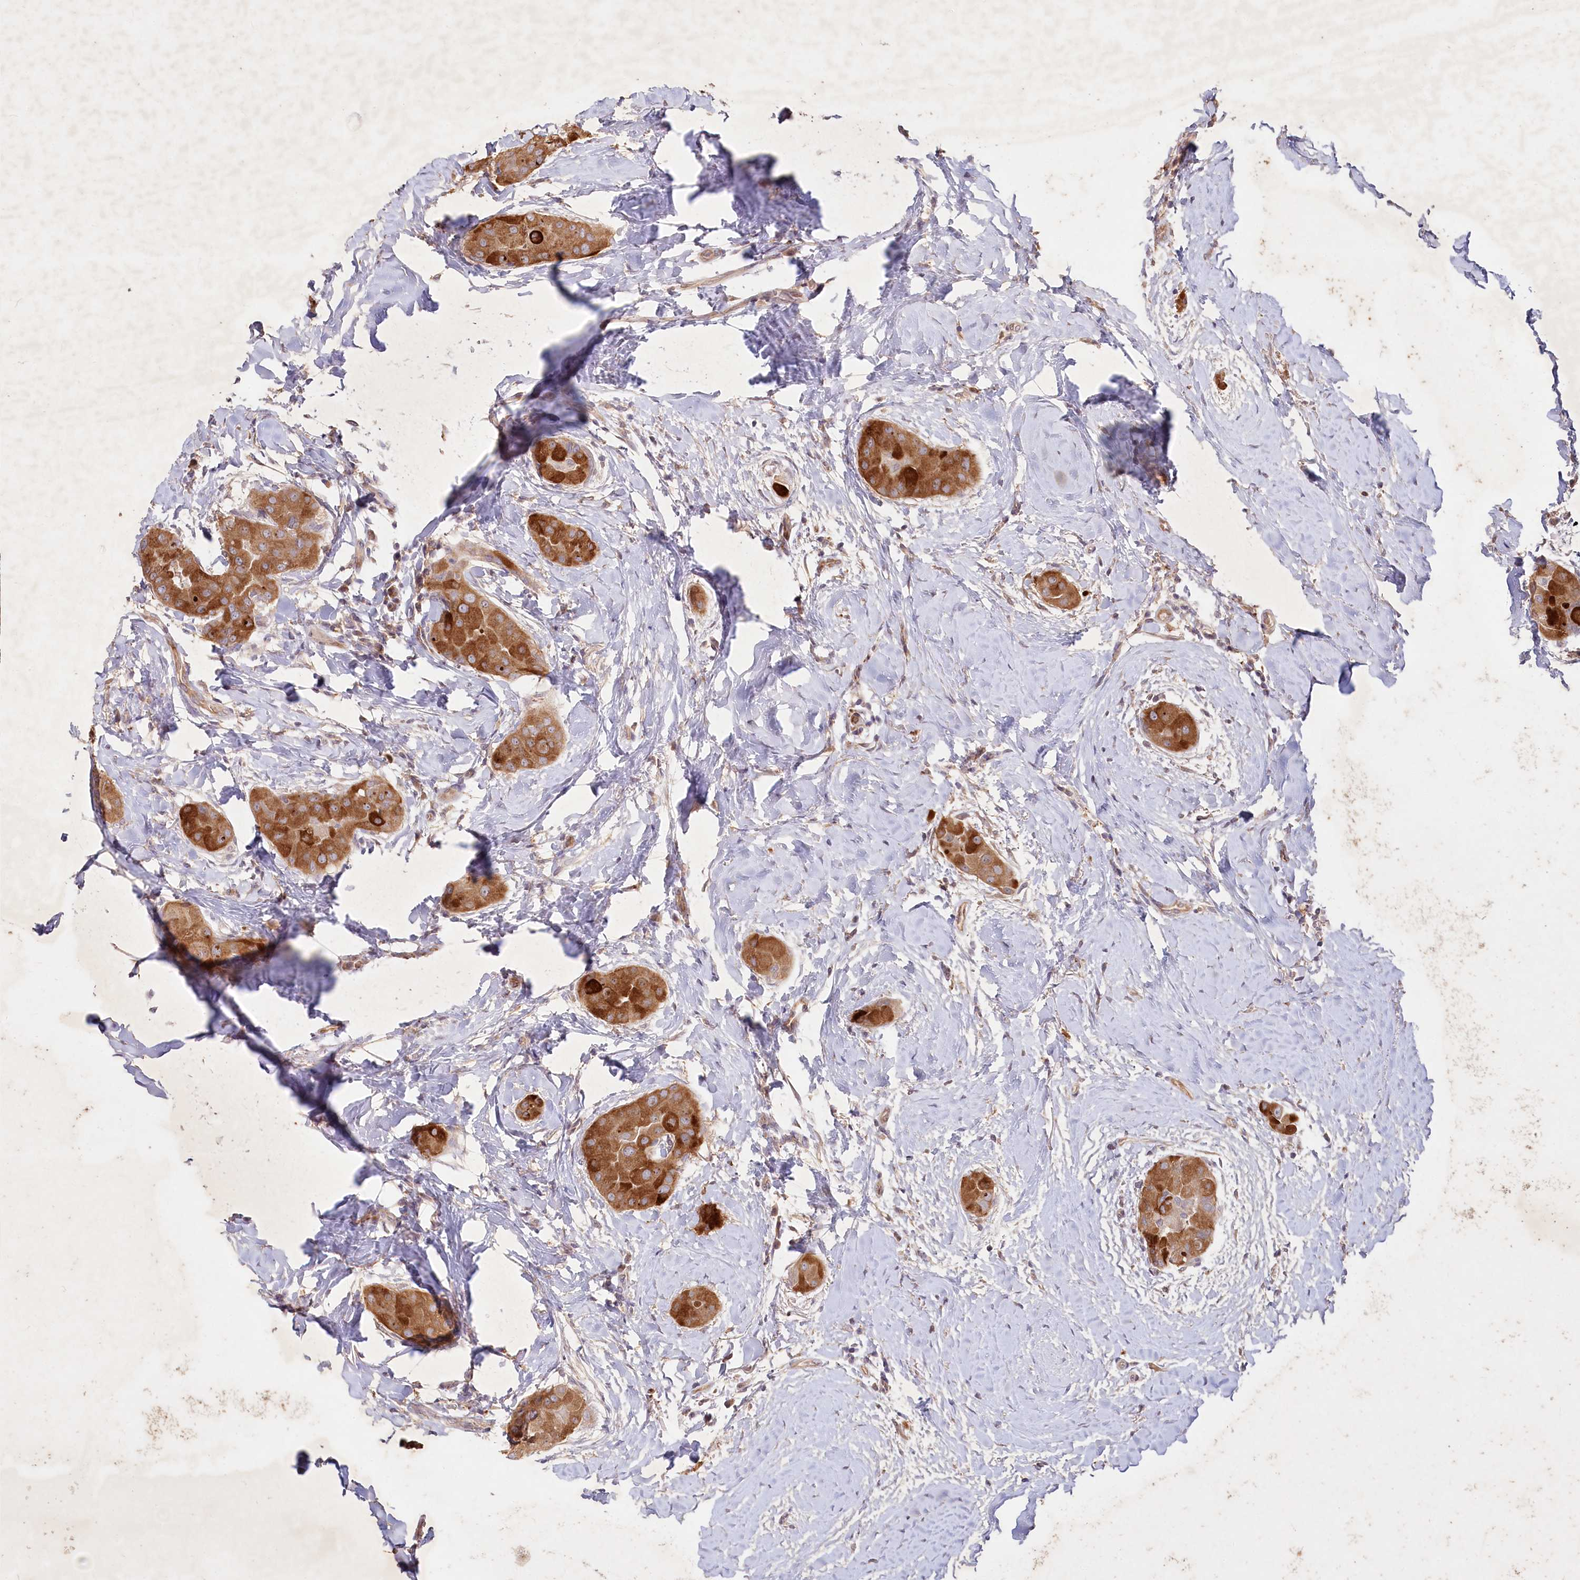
{"staining": {"intensity": "strong", "quantity": ">75%", "location": "cytoplasmic/membranous"}, "tissue": "thyroid cancer", "cell_type": "Tumor cells", "image_type": "cancer", "snomed": [{"axis": "morphology", "description": "Papillary adenocarcinoma, NOS"}, {"axis": "topography", "description": "Thyroid gland"}], "caption": "A photomicrograph of thyroid cancer (papillary adenocarcinoma) stained for a protein exhibits strong cytoplasmic/membranous brown staining in tumor cells.", "gene": "IRAK1BP1", "patient": {"sex": "male", "age": 33}}